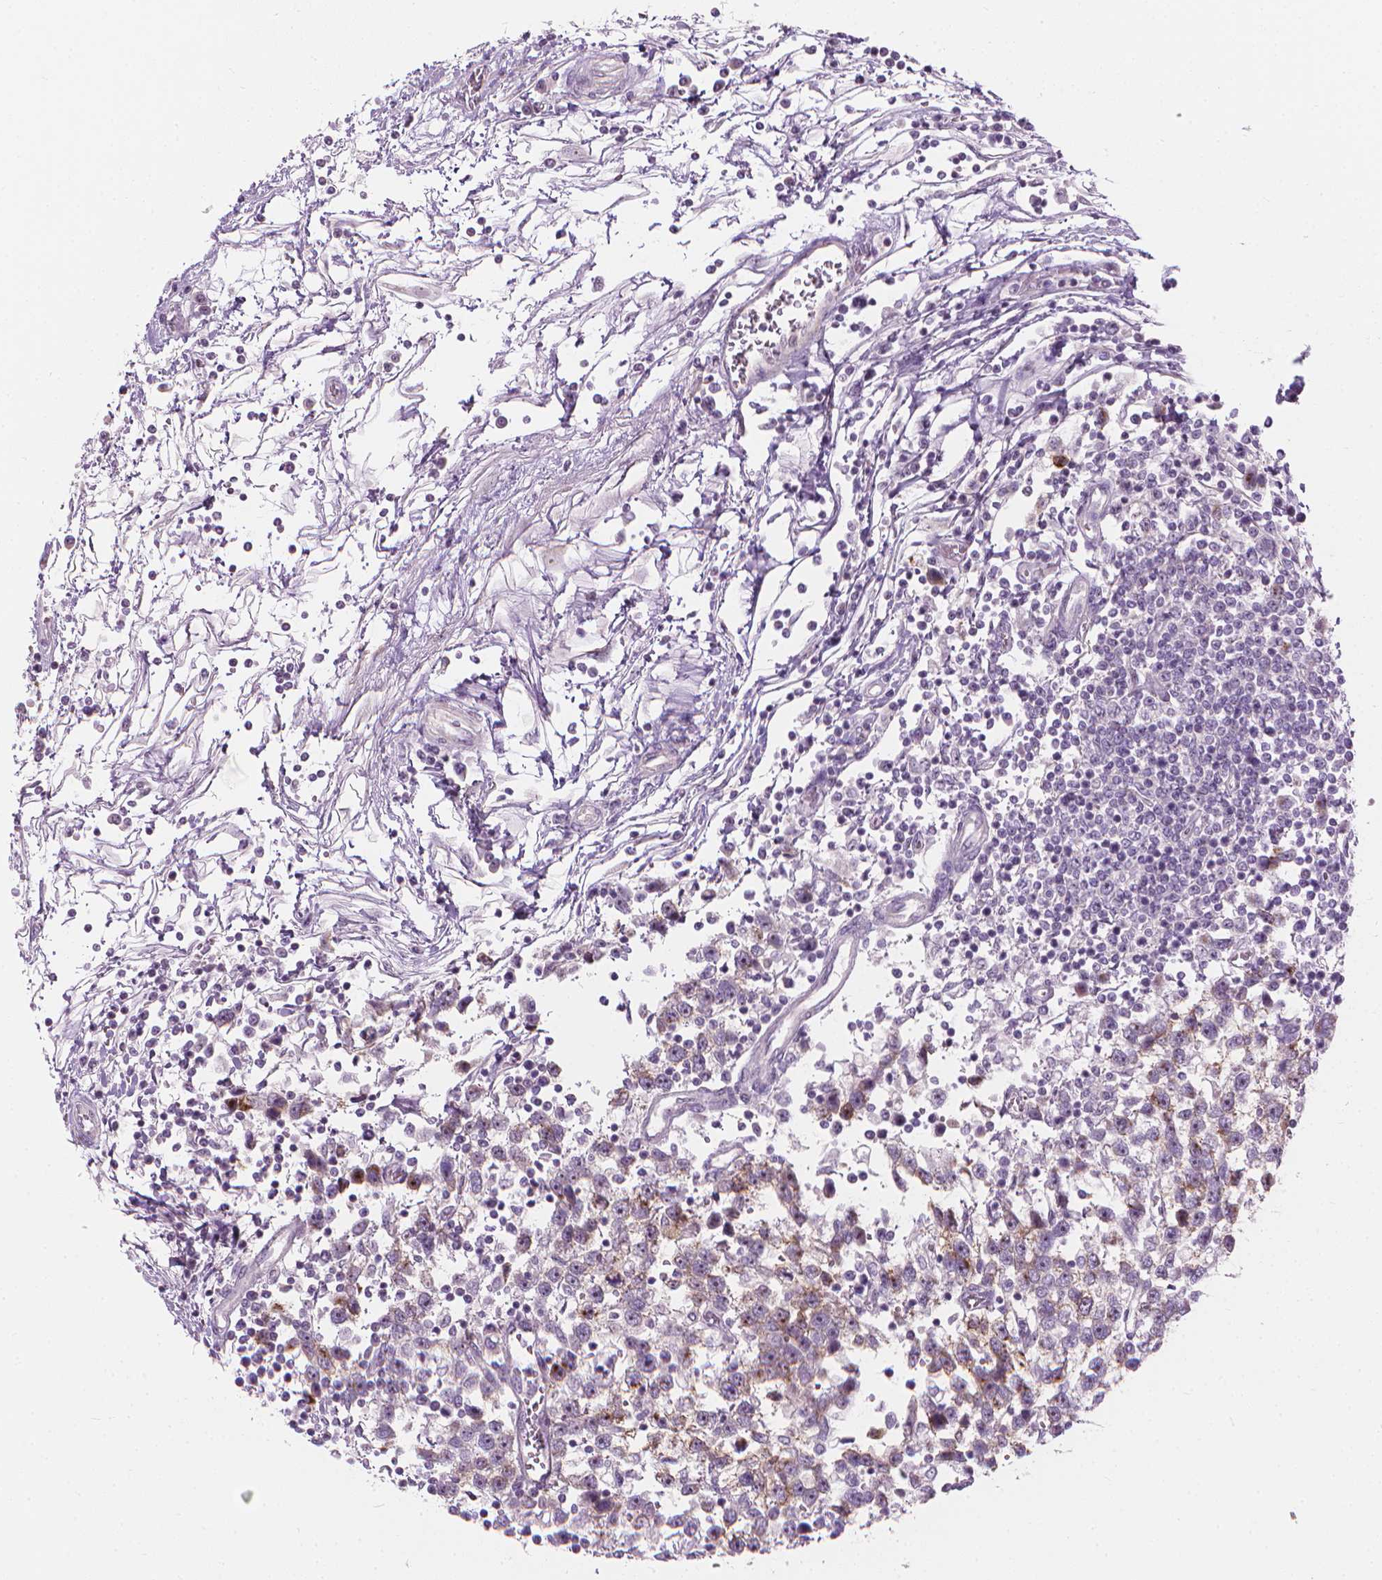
{"staining": {"intensity": "weak", "quantity": "<25%", "location": "cytoplasmic/membranous"}, "tissue": "testis cancer", "cell_type": "Tumor cells", "image_type": "cancer", "snomed": [{"axis": "morphology", "description": "Seminoma, NOS"}, {"axis": "topography", "description": "Testis"}], "caption": "High magnification brightfield microscopy of testis cancer (seminoma) stained with DAB (3,3'-diaminobenzidine) (brown) and counterstained with hematoxylin (blue): tumor cells show no significant staining.", "gene": "GPRC5A", "patient": {"sex": "male", "age": 34}}